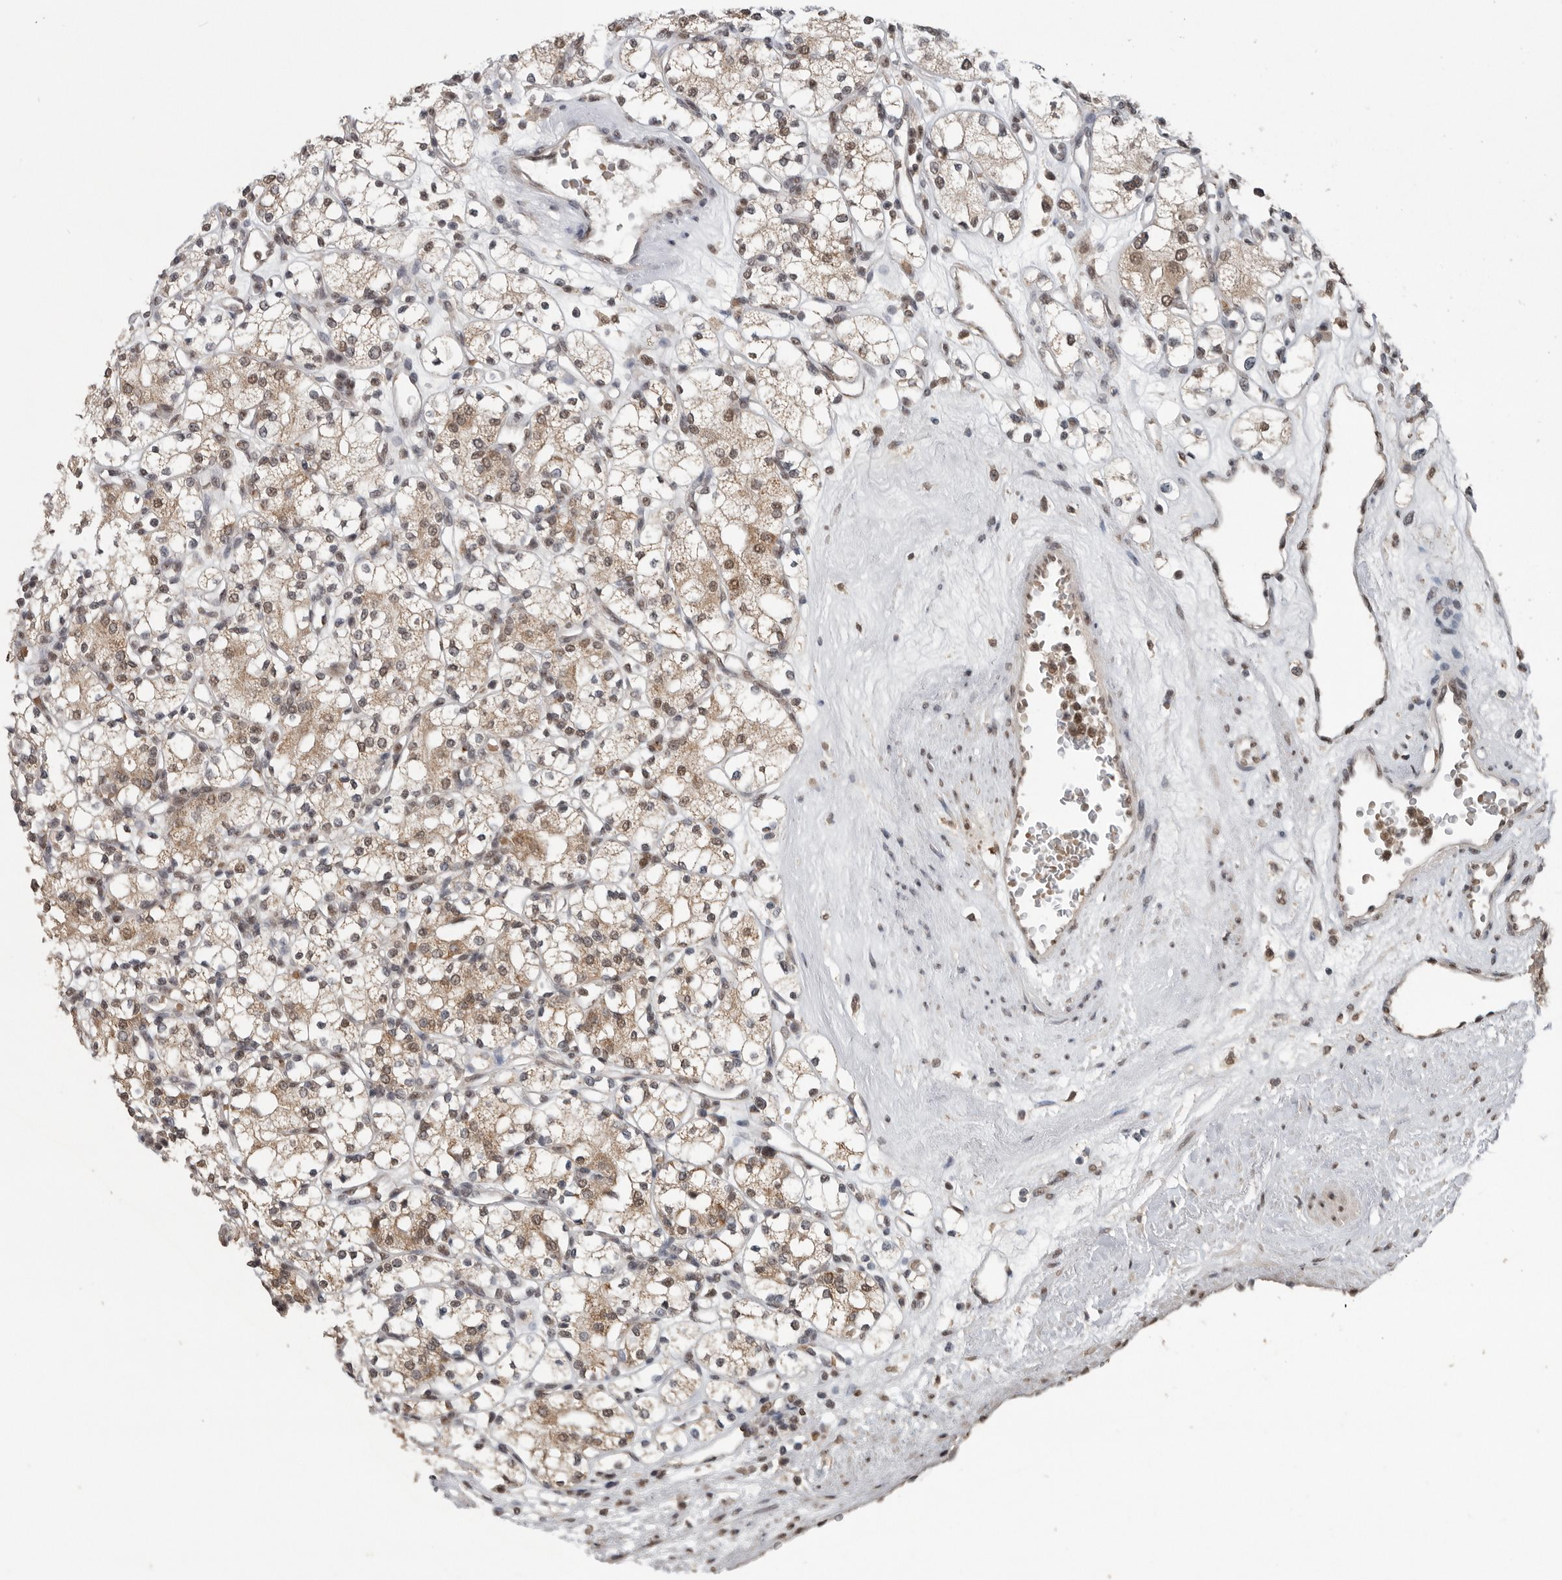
{"staining": {"intensity": "moderate", "quantity": "<25%", "location": "cytoplasmic/membranous,nuclear"}, "tissue": "renal cancer", "cell_type": "Tumor cells", "image_type": "cancer", "snomed": [{"axis": "morphology", "description": "Adenocarcinoma, NOS"}, {"axis": "topography", "description": "Kidney"}], "caption": "Moderate cytoplasmic/membranous and nuclear staining for a protein is identified in about <25% of tumor cells of renal adenocarcinoma using immunohistochemistry (IHC).", "gene": "PPP1R10", "patient": {"sex": "male", "age": 77}}